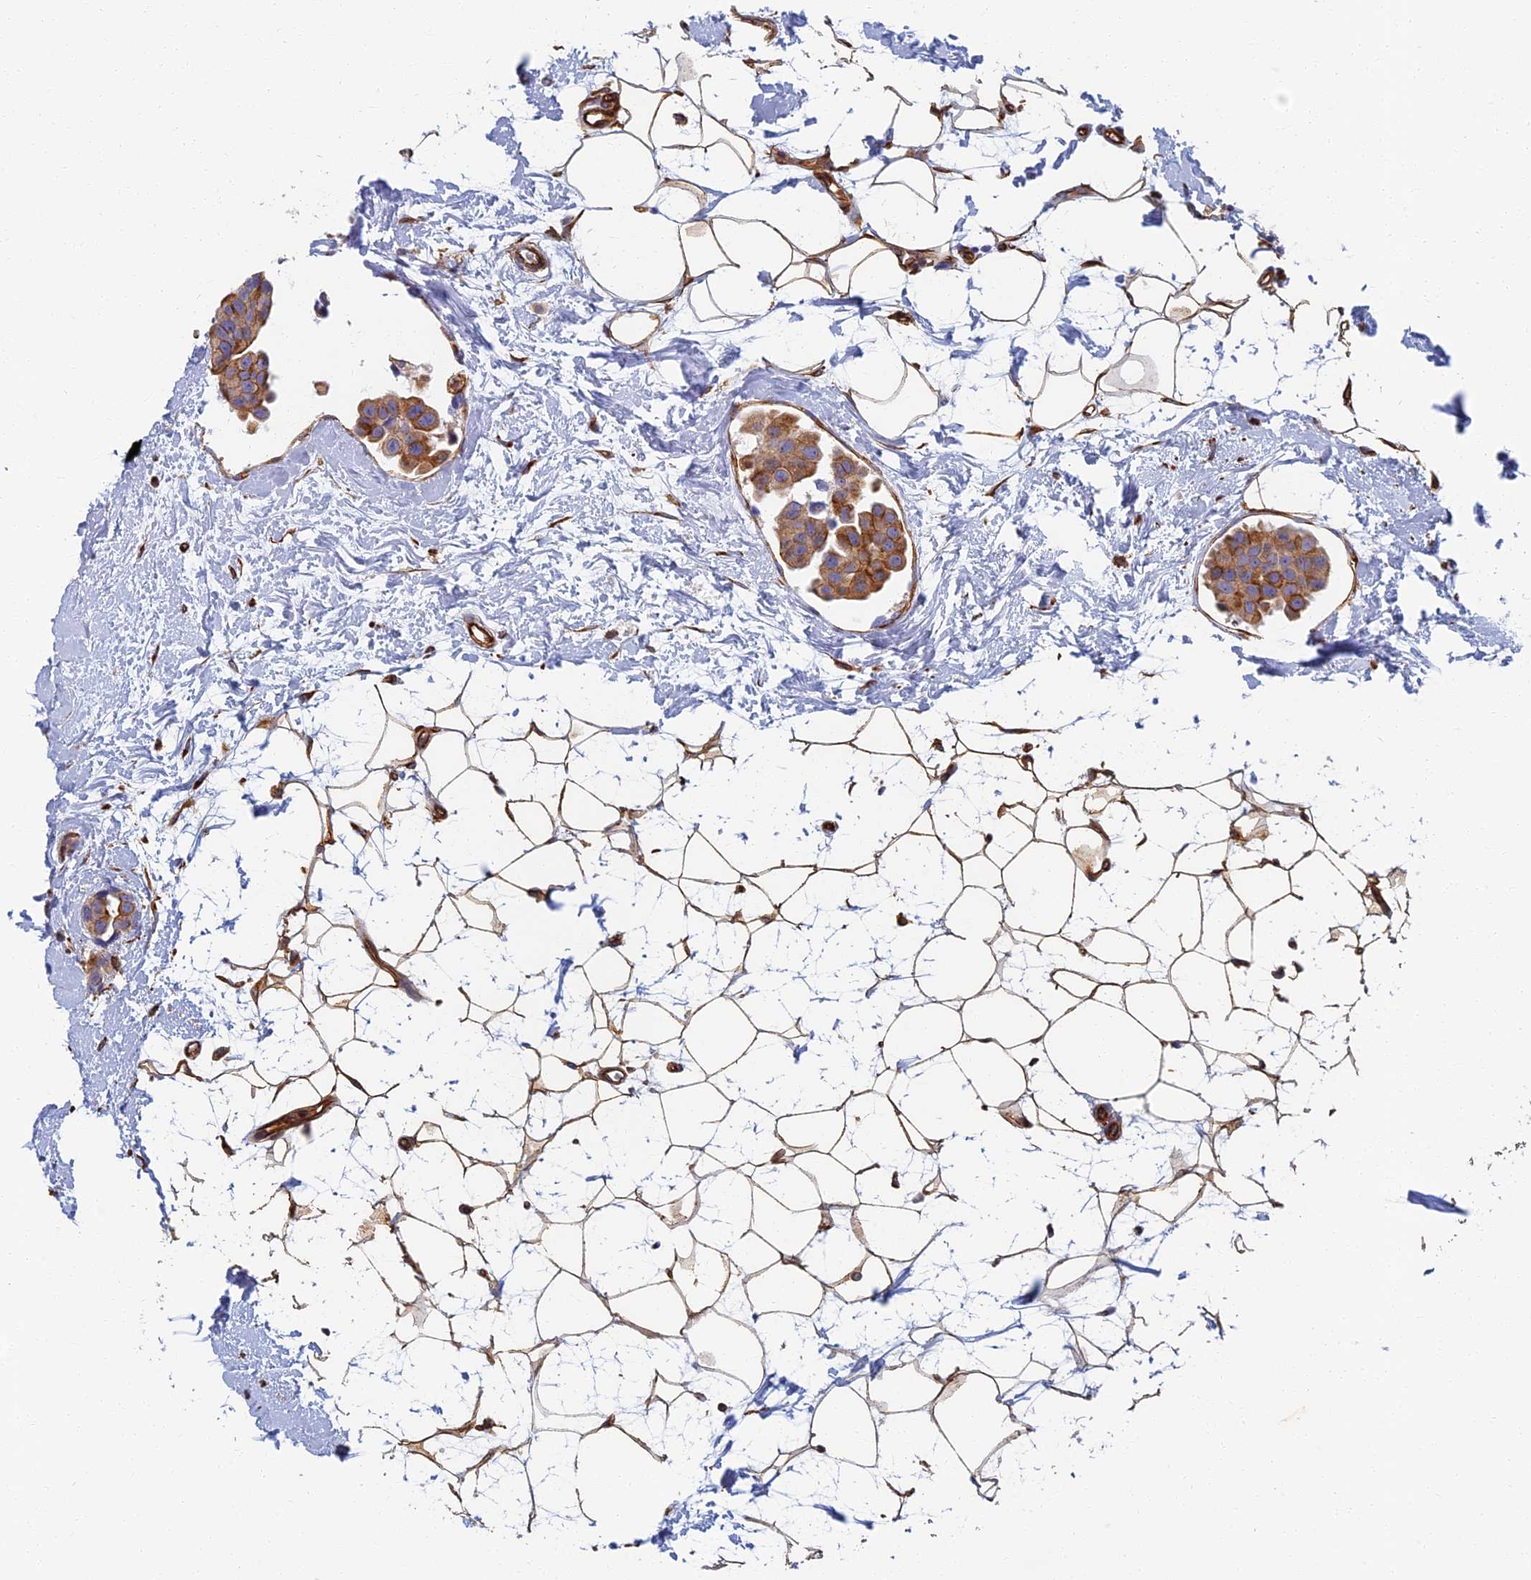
{"staining": {"intensity": "moderate", "quantity": ">75%", "location": "cytoplasmic/membranous"}, "tissue": "breast cancer", "cell_type": "Tumor cells", "image_type": "cancer", "snomed": [{"axis": "morphology", "description": "Normal tissue, NOS"}, {"axis": "morphology", "description": "Duct carcinoma"}, {"axis": "topography", "description": "Breast"}], "caption": "Tumor cells demonstrate medium levels of moderate cytoplasmic/membranous positivity in about >75% of cells in breast cancer.", "gene": "ABCB10", "patient": {"sex": "female", "age": 39}}